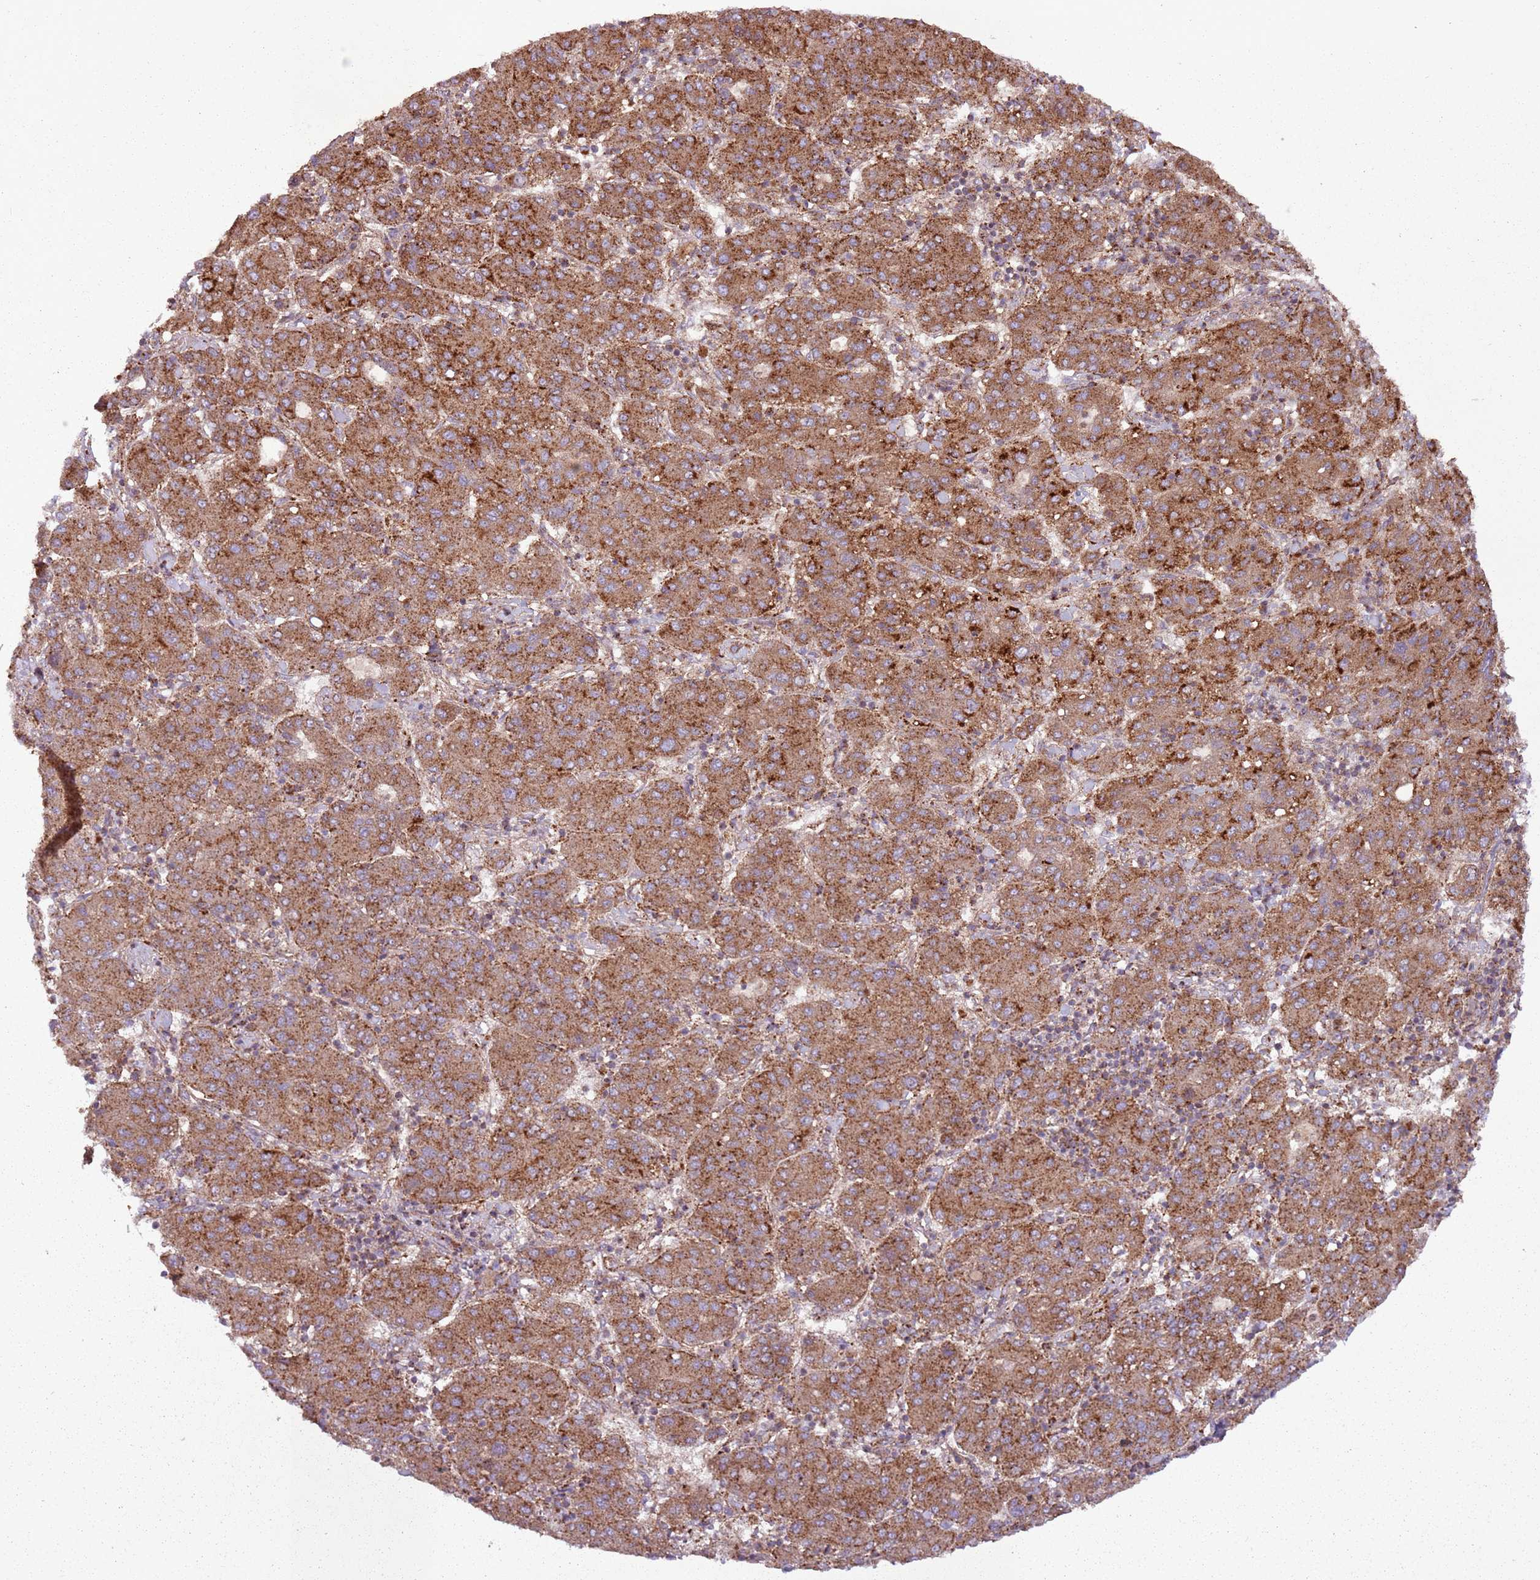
{"staining": {"intensity": "strong", "quantity": ">75%", "location": "cytoplasmic/membranous"}, "tissue": "liver cancer", "cell_type": "Tumor cells", "image_type": "cancer", "snomed": [{"axis": "morphology", "description": "Carcinoma, Hepatocellular, NOS"}, {"axis": "topography", "description": "Liver"}], "caption": "Approximately >75% of tumor cells in hepatocellular carcinoma (liver) show strong cytoplasmic/membranous protein staining as visualized by brown immunohistochemical staining.", "gene": "ANKRD24", "patient": {"sex": "male", "age": 65}}